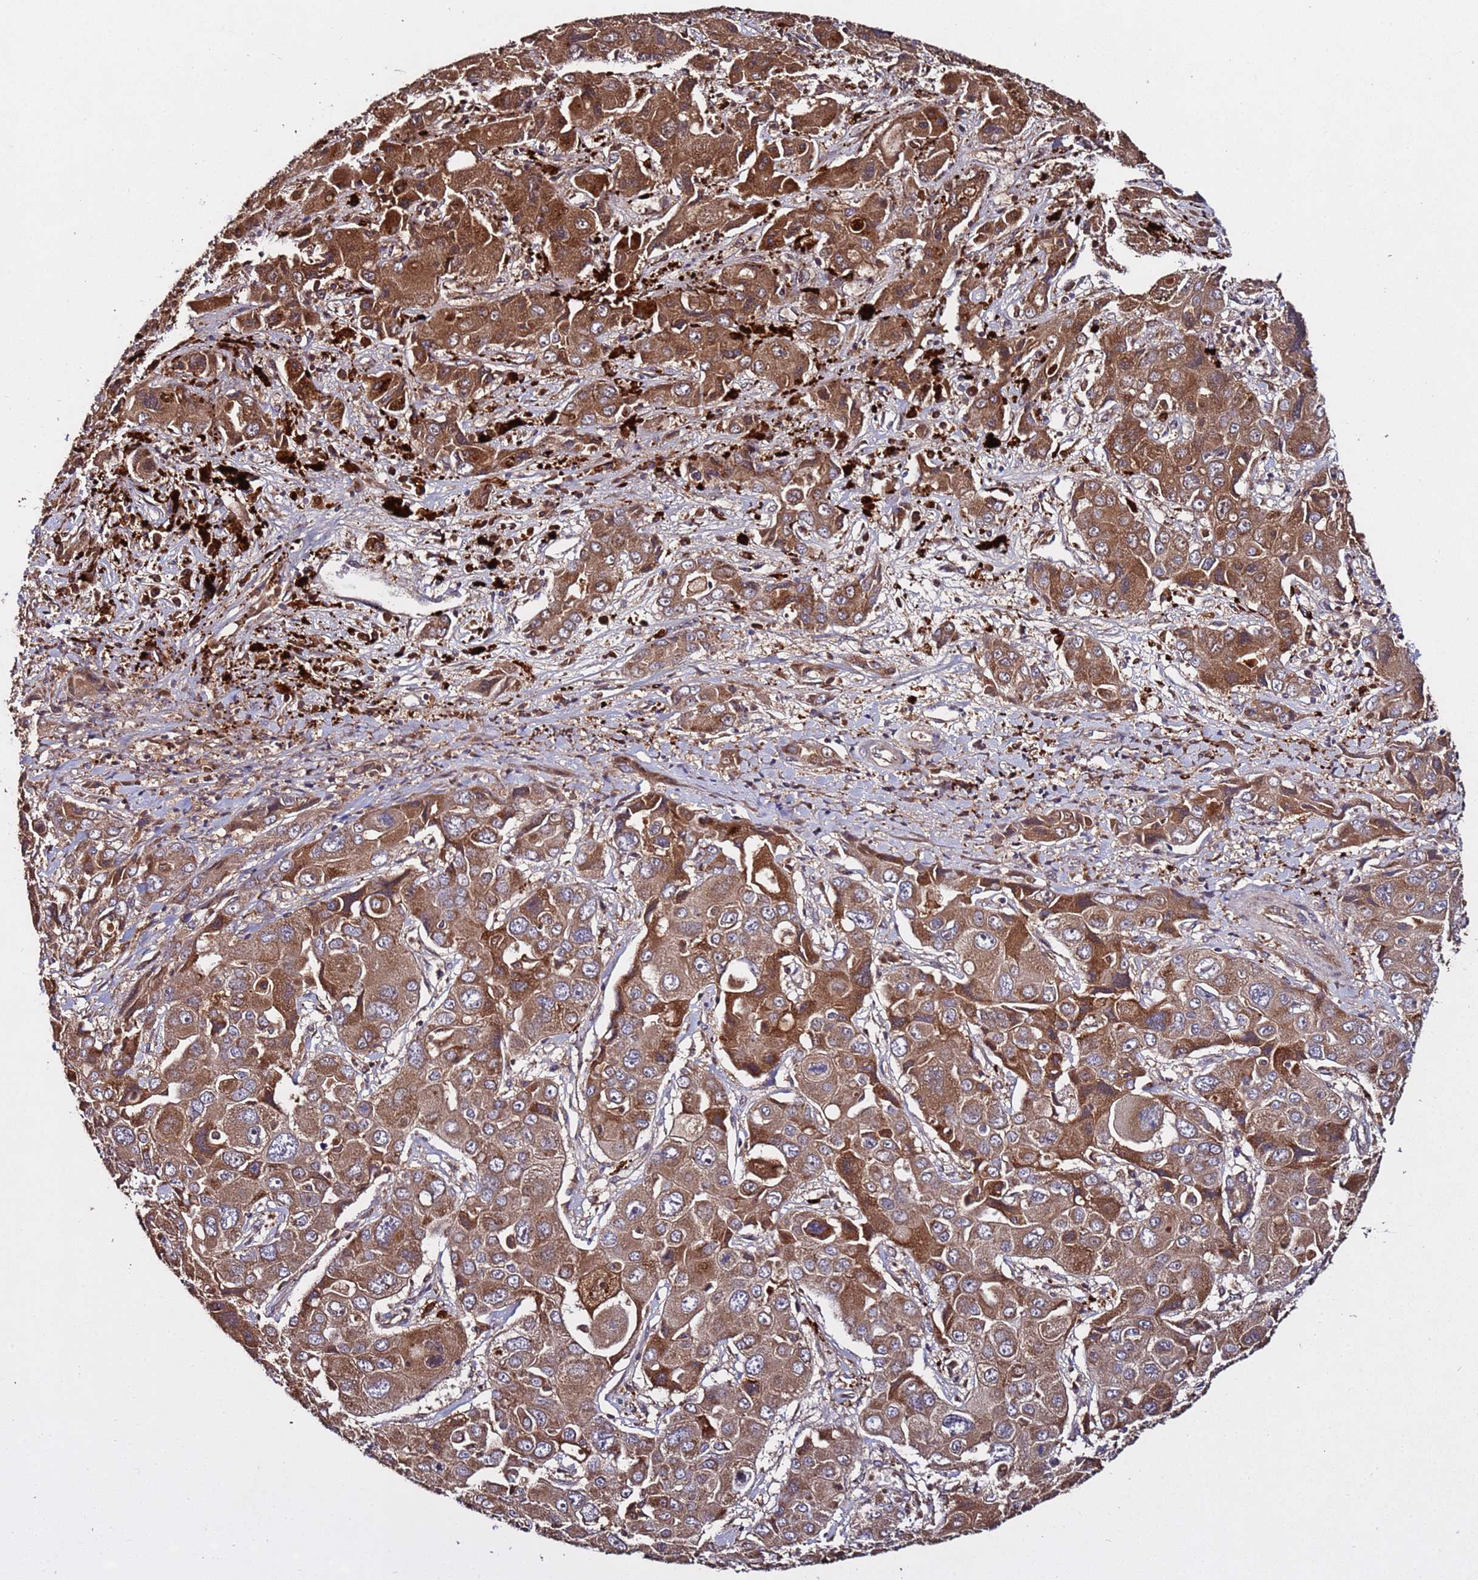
{"staining": {"intensity": "moderate", "quantity": ">75%", "location": "cytoplasmic/membranous"}, "tissue": "liver cancer", "cell_type": "Tumor cells", "image_type": "cancer", "snomed": [{"axis": "morphology", "description": "Cholangiocarcinoma"}, {"axis": "topography", "description": "Liver"}], "caption": "Protein staining of liver cholangiocarcinoma tissue displays moderate cytoplasmic/membranous expression in approximately >75% of tumor cells.", "gene": "RPS15A", "patient": {"sex": "male", "age": 67}}